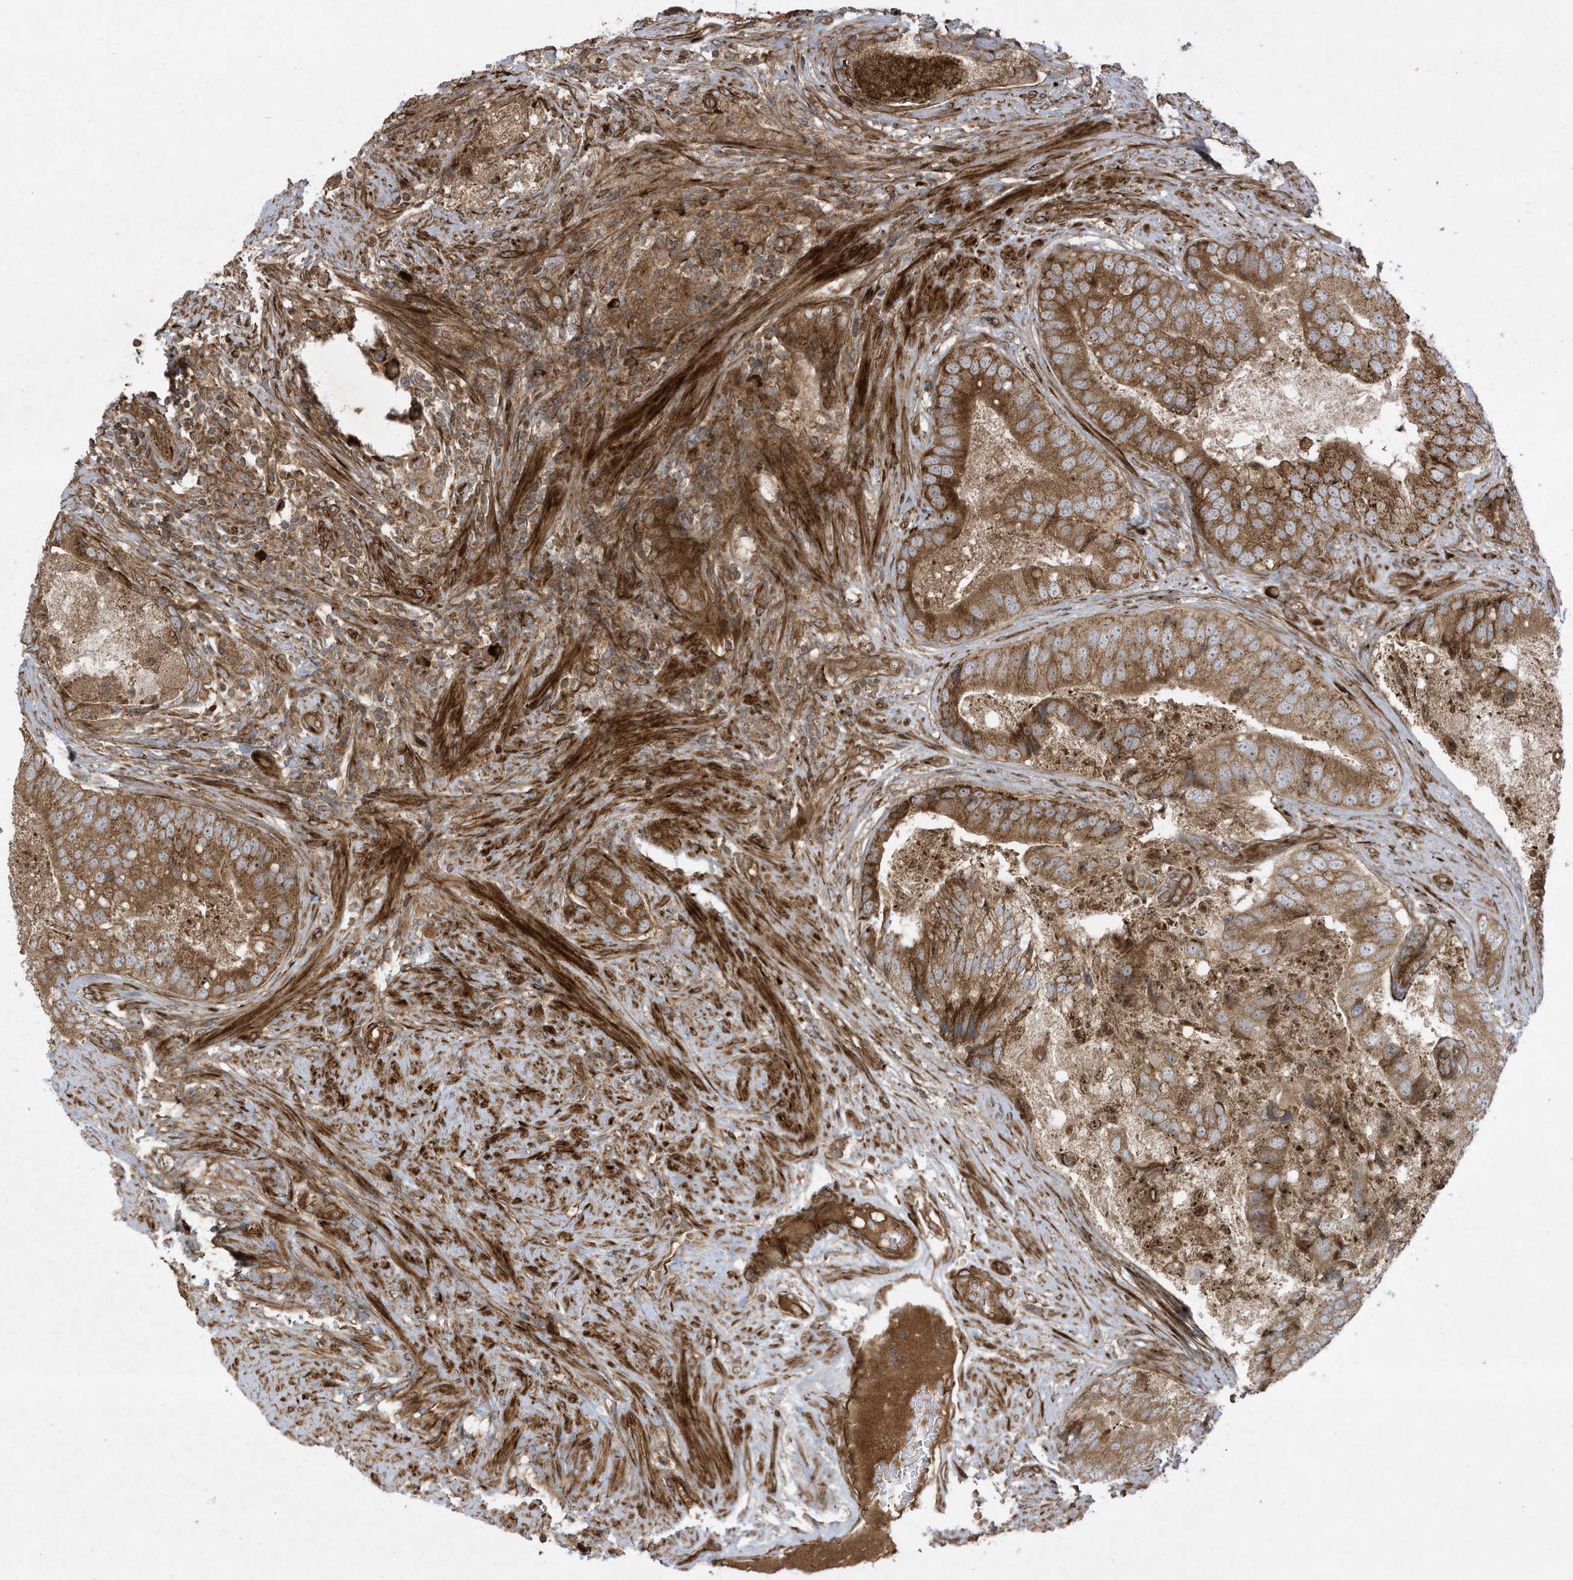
{"staining": {"intensity": "moderate", "quantity": ">75%", "location": "cytoplasmic/membranous"}, "tissue": "prostate cancer", "cell_type": "Tumor cells", "image_type": "cancer", "snomed": [{"axis": "morphology", "description": "Adenocarcinoma, High grade"}, {"axis": "topography", "description": "Prostate"}], "caption": "A photomicrograph showing moderate cytoplasmic/membranous positivity in about >75% of tumor cells in prostate cancer (adenocarcinoma (high-grade)), as visualized by brown immunohistochemical staining.", "gene": "DDIT4", "patient": {"sex": "male", "age": 70}}